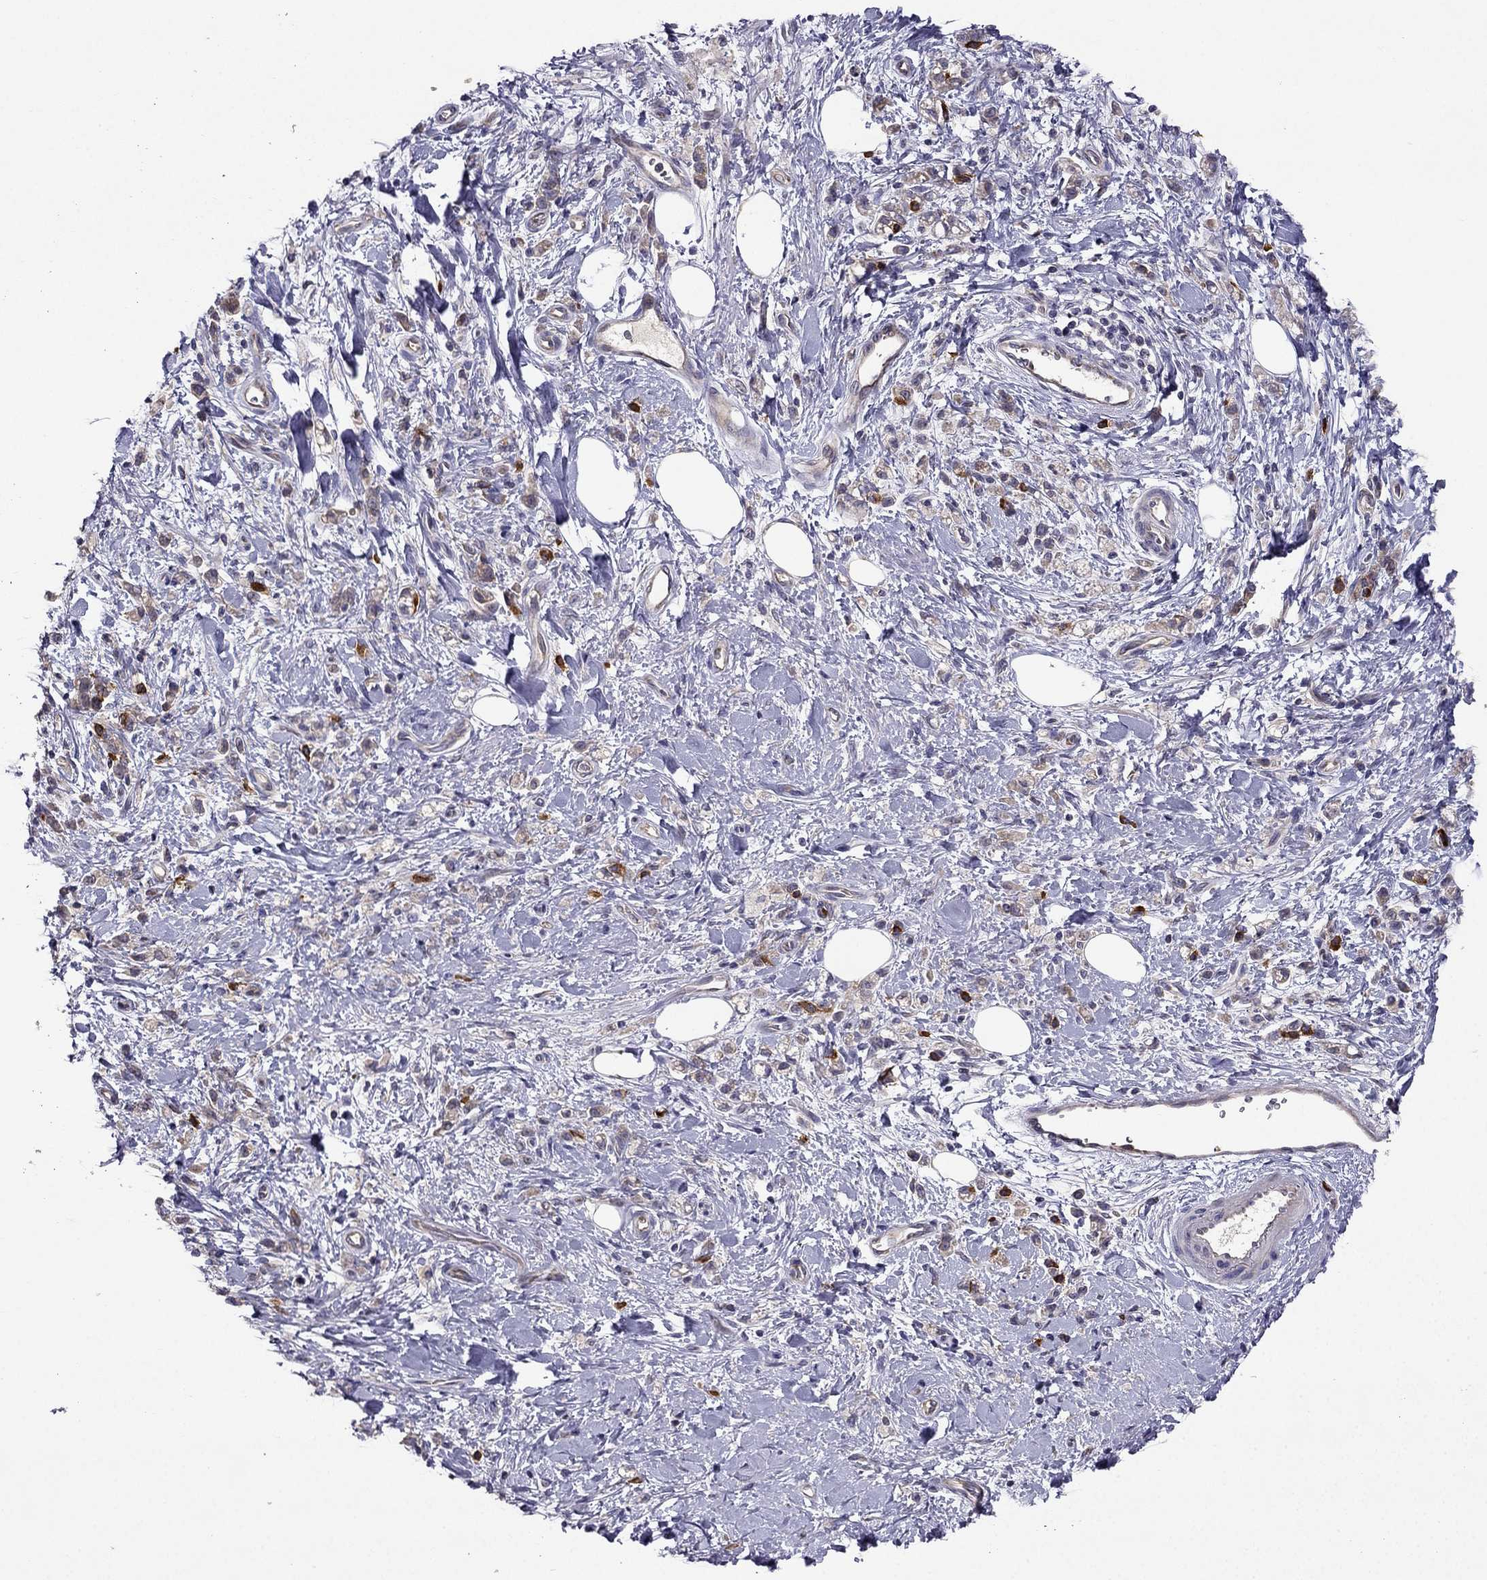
{"staining": {"intensity": "weak", "quantity": "<25%", "location": "cytoplasmic/membranous"}, "tissue": "stomach cancer", "cell_type": "Tumor cells", "image_type": "cancer", "snomed": [{"axis": "morphology", "description": "Adenocarcinoma, NOS"}, {"axis": "topography", "description": "Stomach"}], "caption": "An immunohistochemistry (IHC) histopathology image of adenocarcinoma (stomach) is shown. There is no staining in tumor cells of adenocarcinoma (stomach). (Immunohistochemistry (ihc), brightfield microscopy, high magnification).", "gene": "STXBP5", "patient": {"sex": "male", "age": 77}}